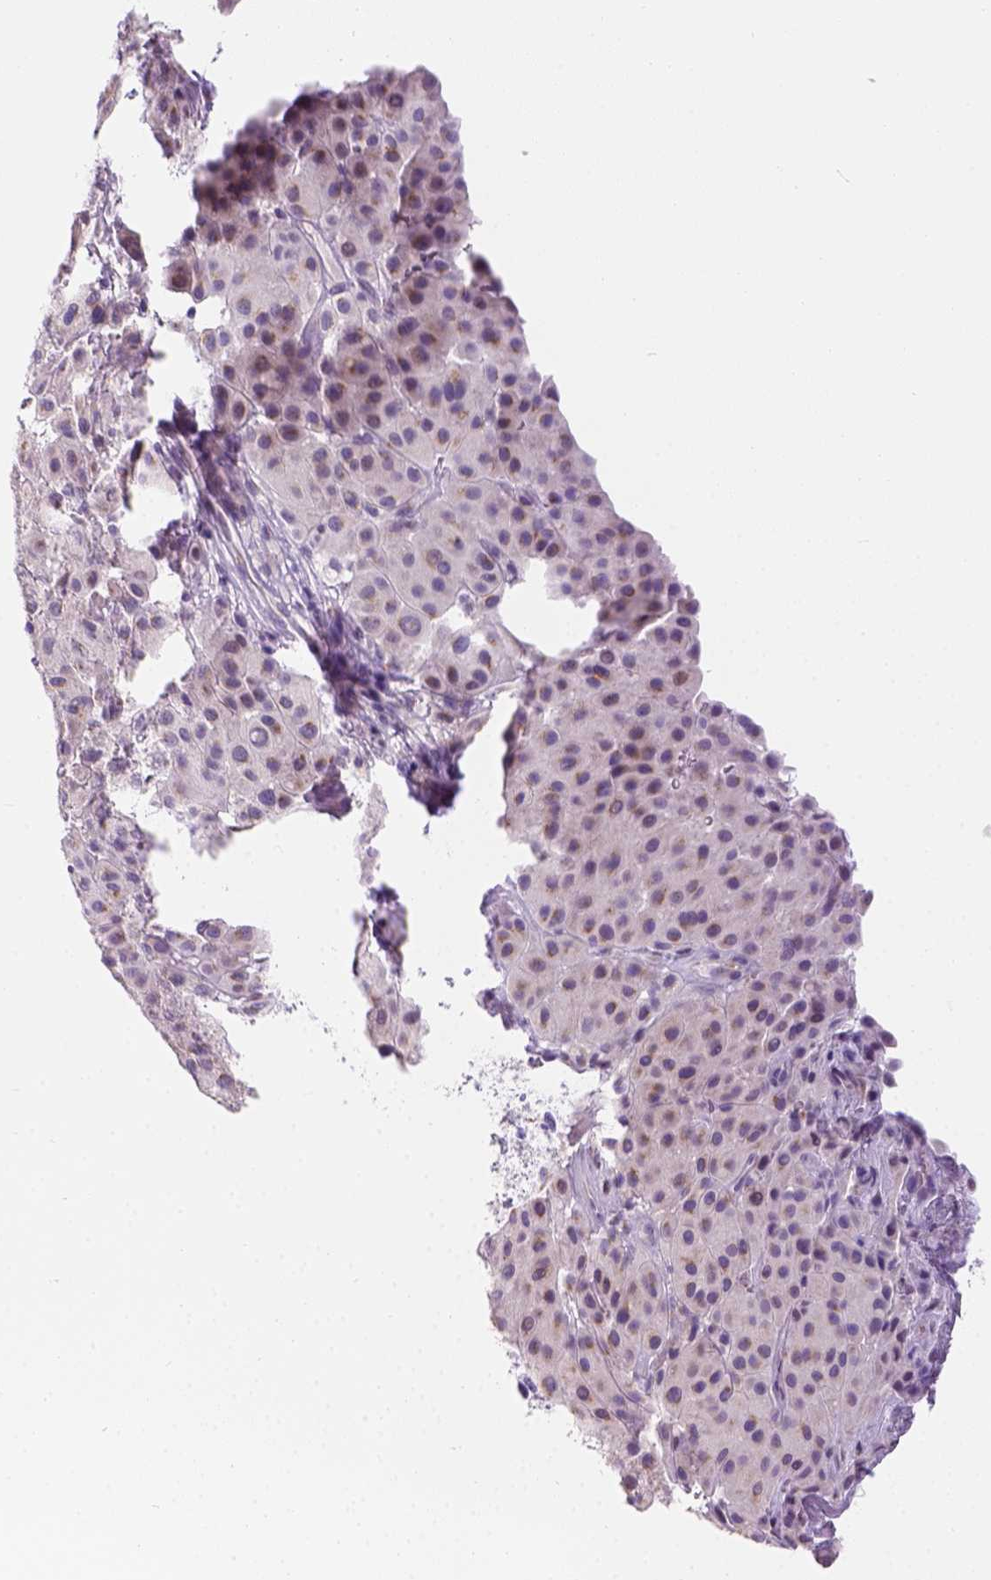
{"staining": {"intensity": "negative", "quantity": "none", "location": "none"}, "tissue": "melanoma", "cell_type": "Tumor cells", "image_type": "cancer", "snomed": [{"axis": "morphology", "description": "Malignant melanoma, Metastatic site"}, {"axis": "topography", "description": "Smooth muscle"}], "caption": "Immunohistochemical staining of melanoma exhibits no significant positivity in tumor cells.", "gene": "PHF7", "patient": {"sex": "male", "age": 41}}